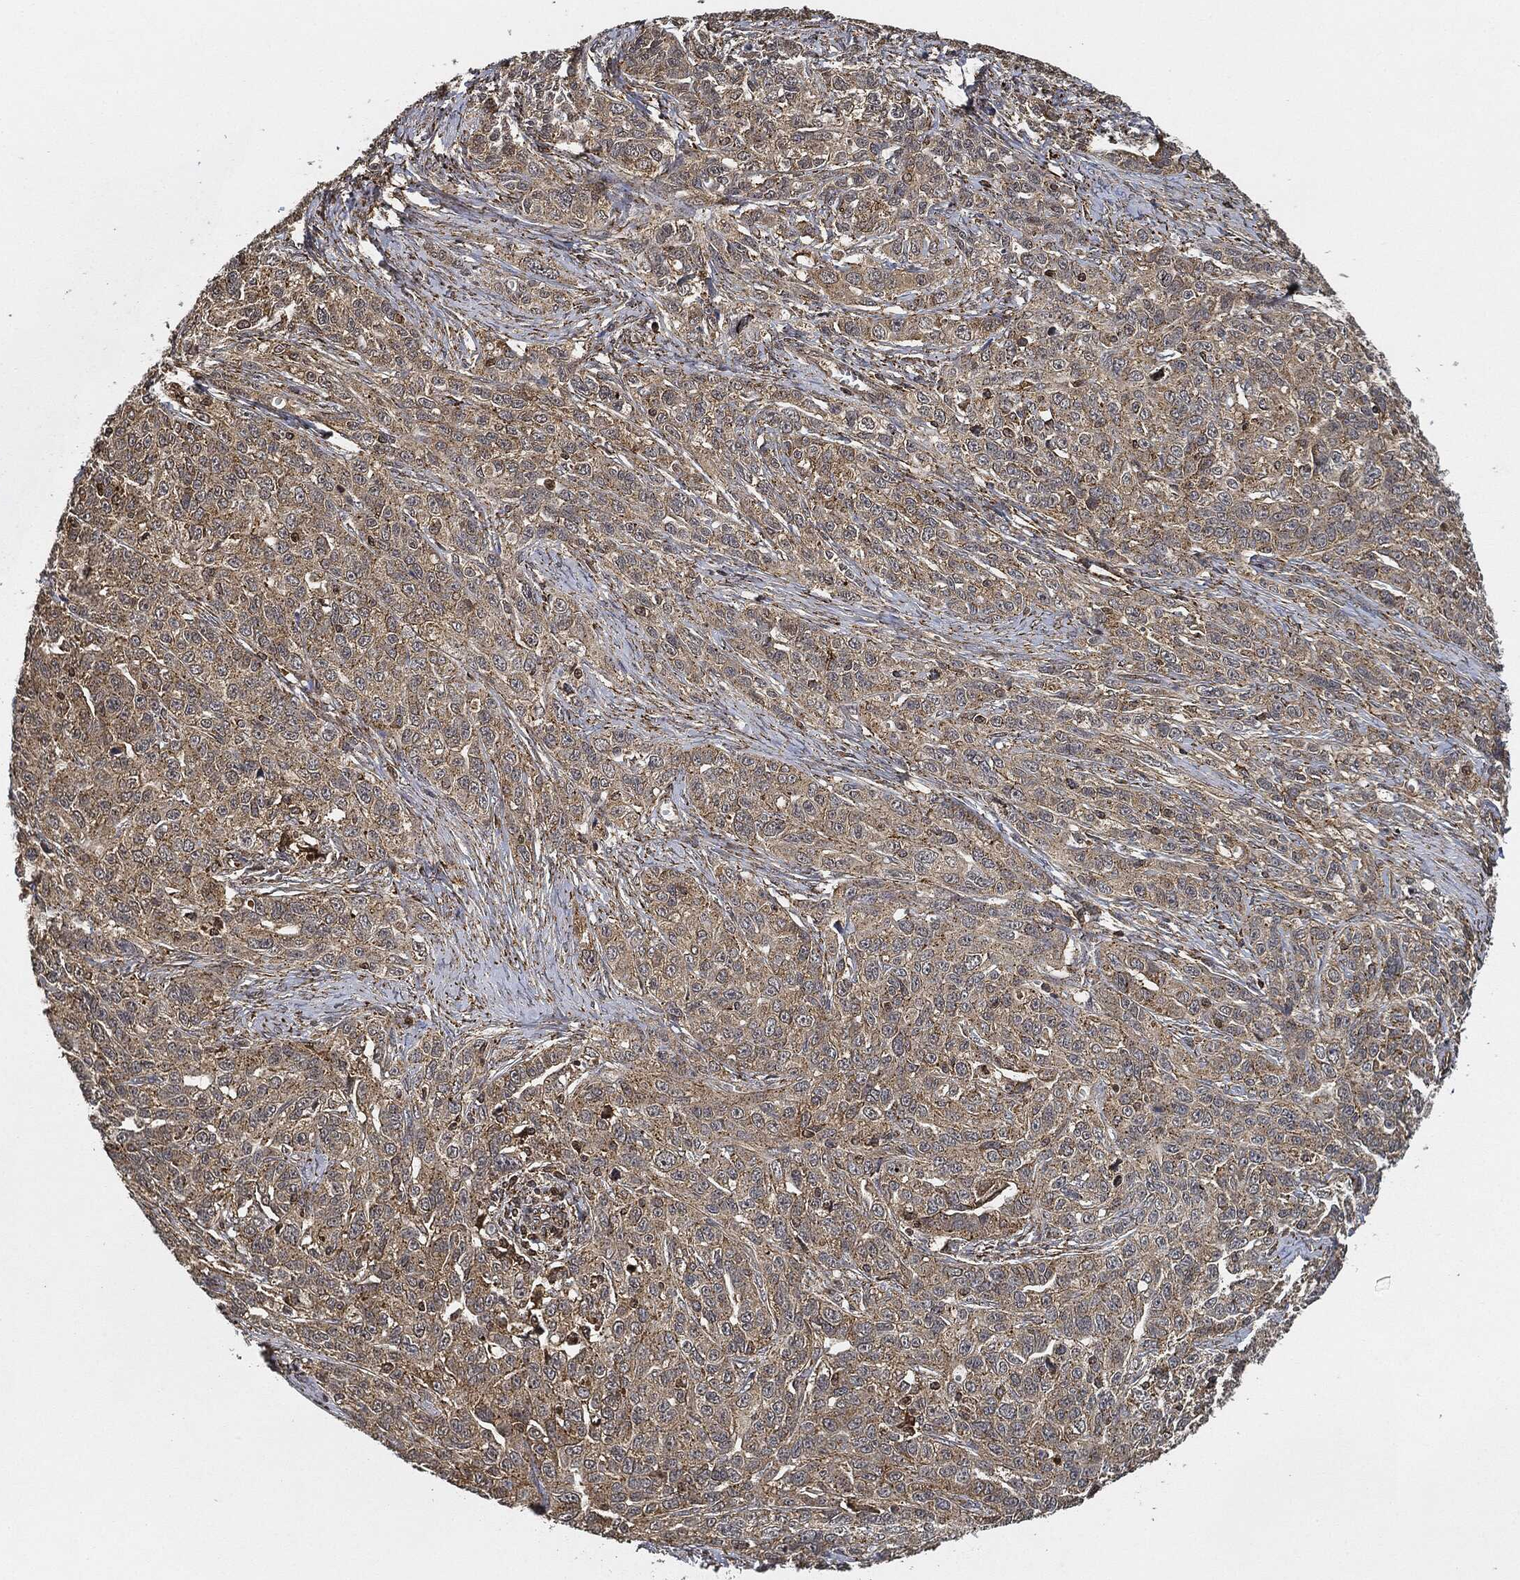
{"staining": {"intensity": "weak", "quantity": "25%-75%", "location": "cytoplasmic/membranous"}, "tissue": "ovarian cancer", "cell_type": "Tumor cells", "image_type": "cancer", "snomed": [{"axis": "morphology", "description": "Cystadenocarcinoma, serous, NOS"}, {"axis": "topography", "description": "Ovary"}], "caption": "Immunohistochemistry photomicrograph of neoplastic tissue: human ovarian cancer stained using immunohistochemistry reveals low levels of weak protein expression localized specifically in the cytoplasmic/membranous of tumor cells, appearing as a cytoplasmic/membranous brown color.", "gene": "MAP3K3", "patient": {"sex": "female", "age": 71}}